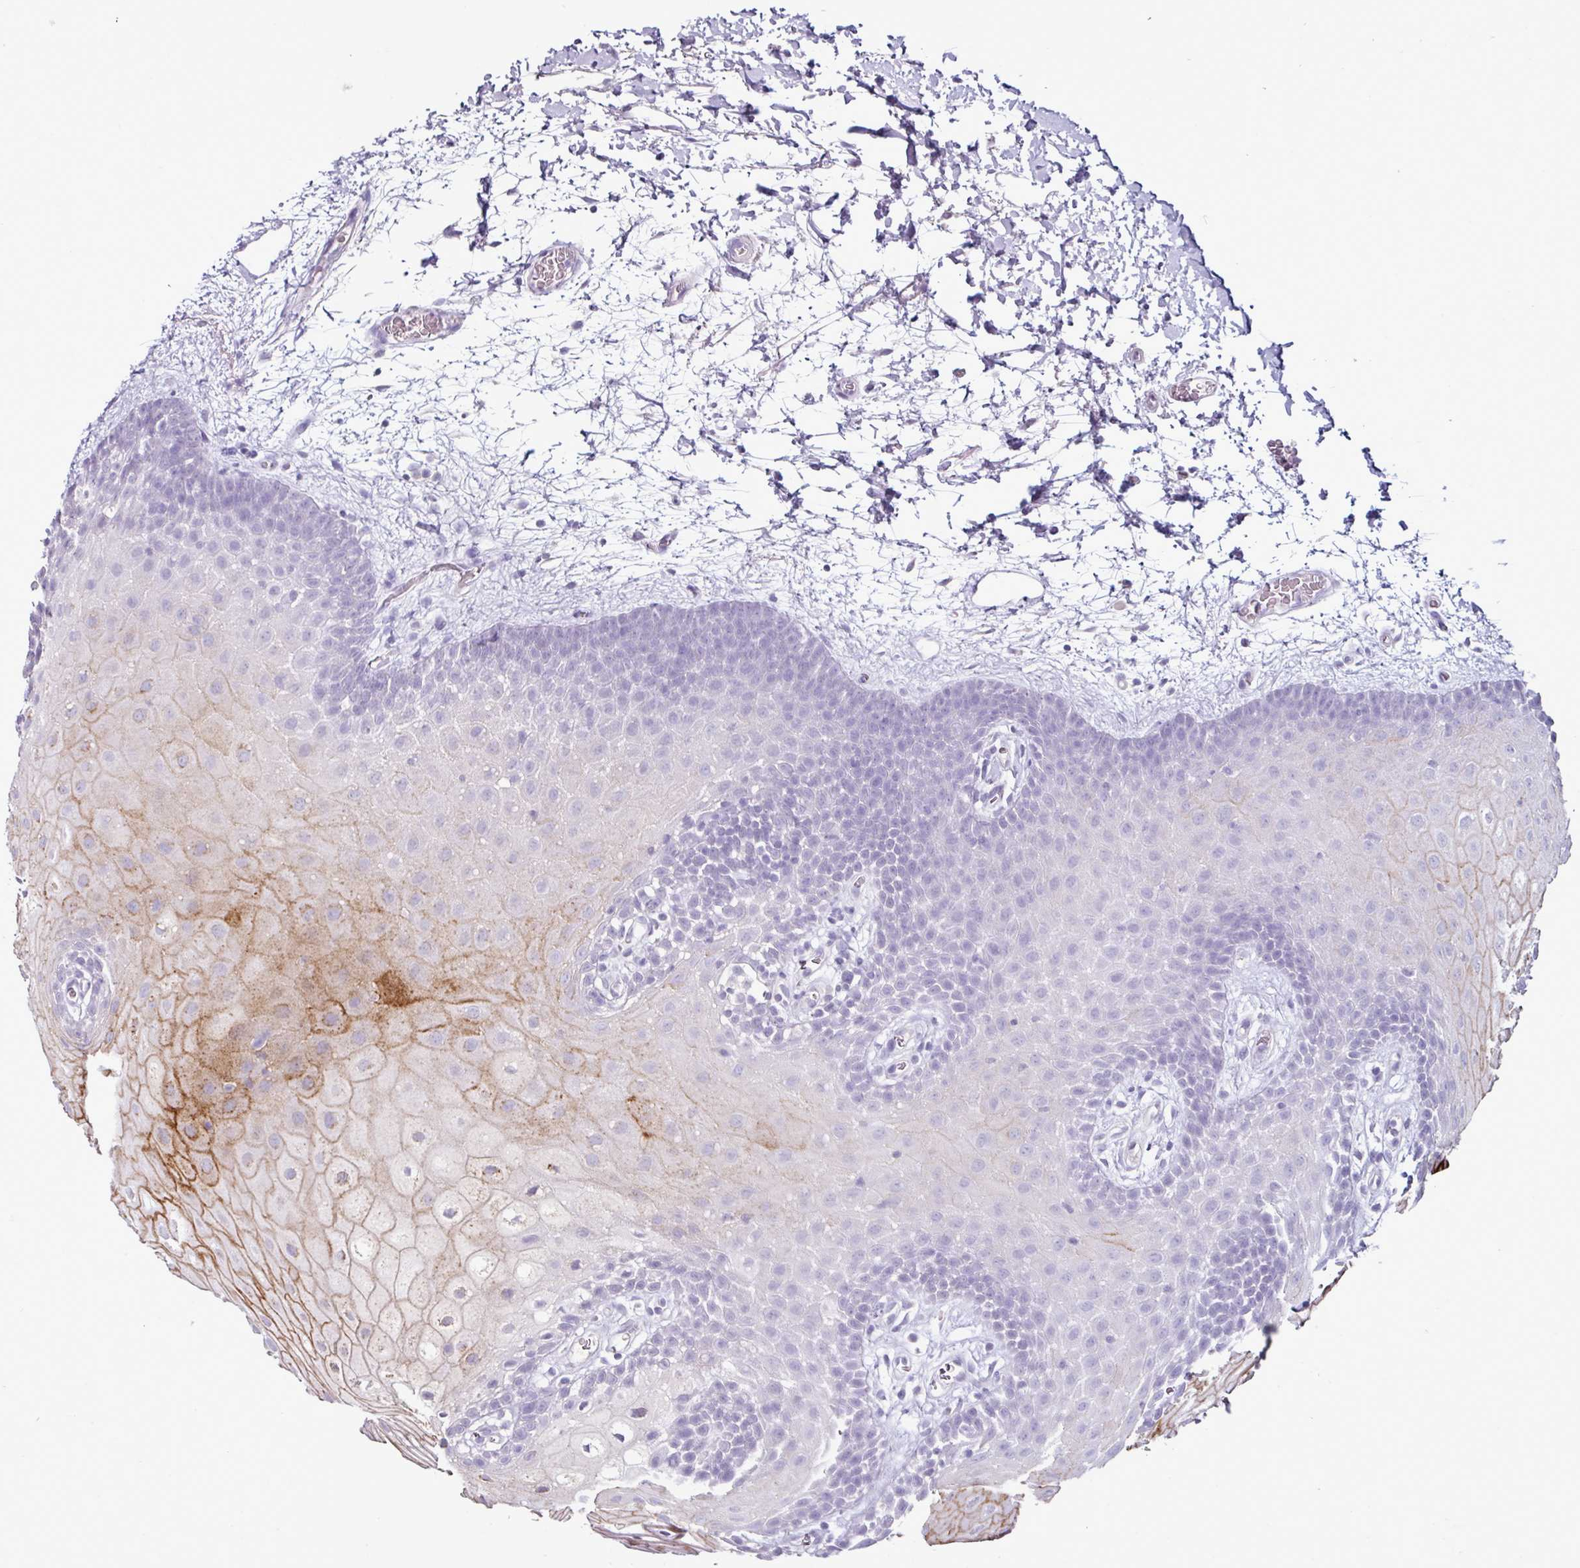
{"staining": {"intensity": "strong", "quantity": "<25%", "location": "cytoplasmic/membranous"}, "tissue": "oral mucosa", "cell_type": "Squamous epithelial cells", "image_type": "normal", "snomed": [{"axis": "morphology", "description": "Normal tissue, NOS"}, {"axis": "morphology", "description": "Squamous cell carcinoma, NOS"}, {"axis": "topography", "description": "Oral tissue"}, {"axis": "topography", "description": "Tounge, NOS"}, {"axis": "topography", "description": "Head-Neck"}], "caption": "High-power microscopy captured an immunohistochemistry micrograph of benign oral mucosa, revealing strong cytoplasmic/membranous expression in about <25% of squamous epithelial cells.", "gene": "GLP2R", "patient": {"sex": "male", "age": 76}}